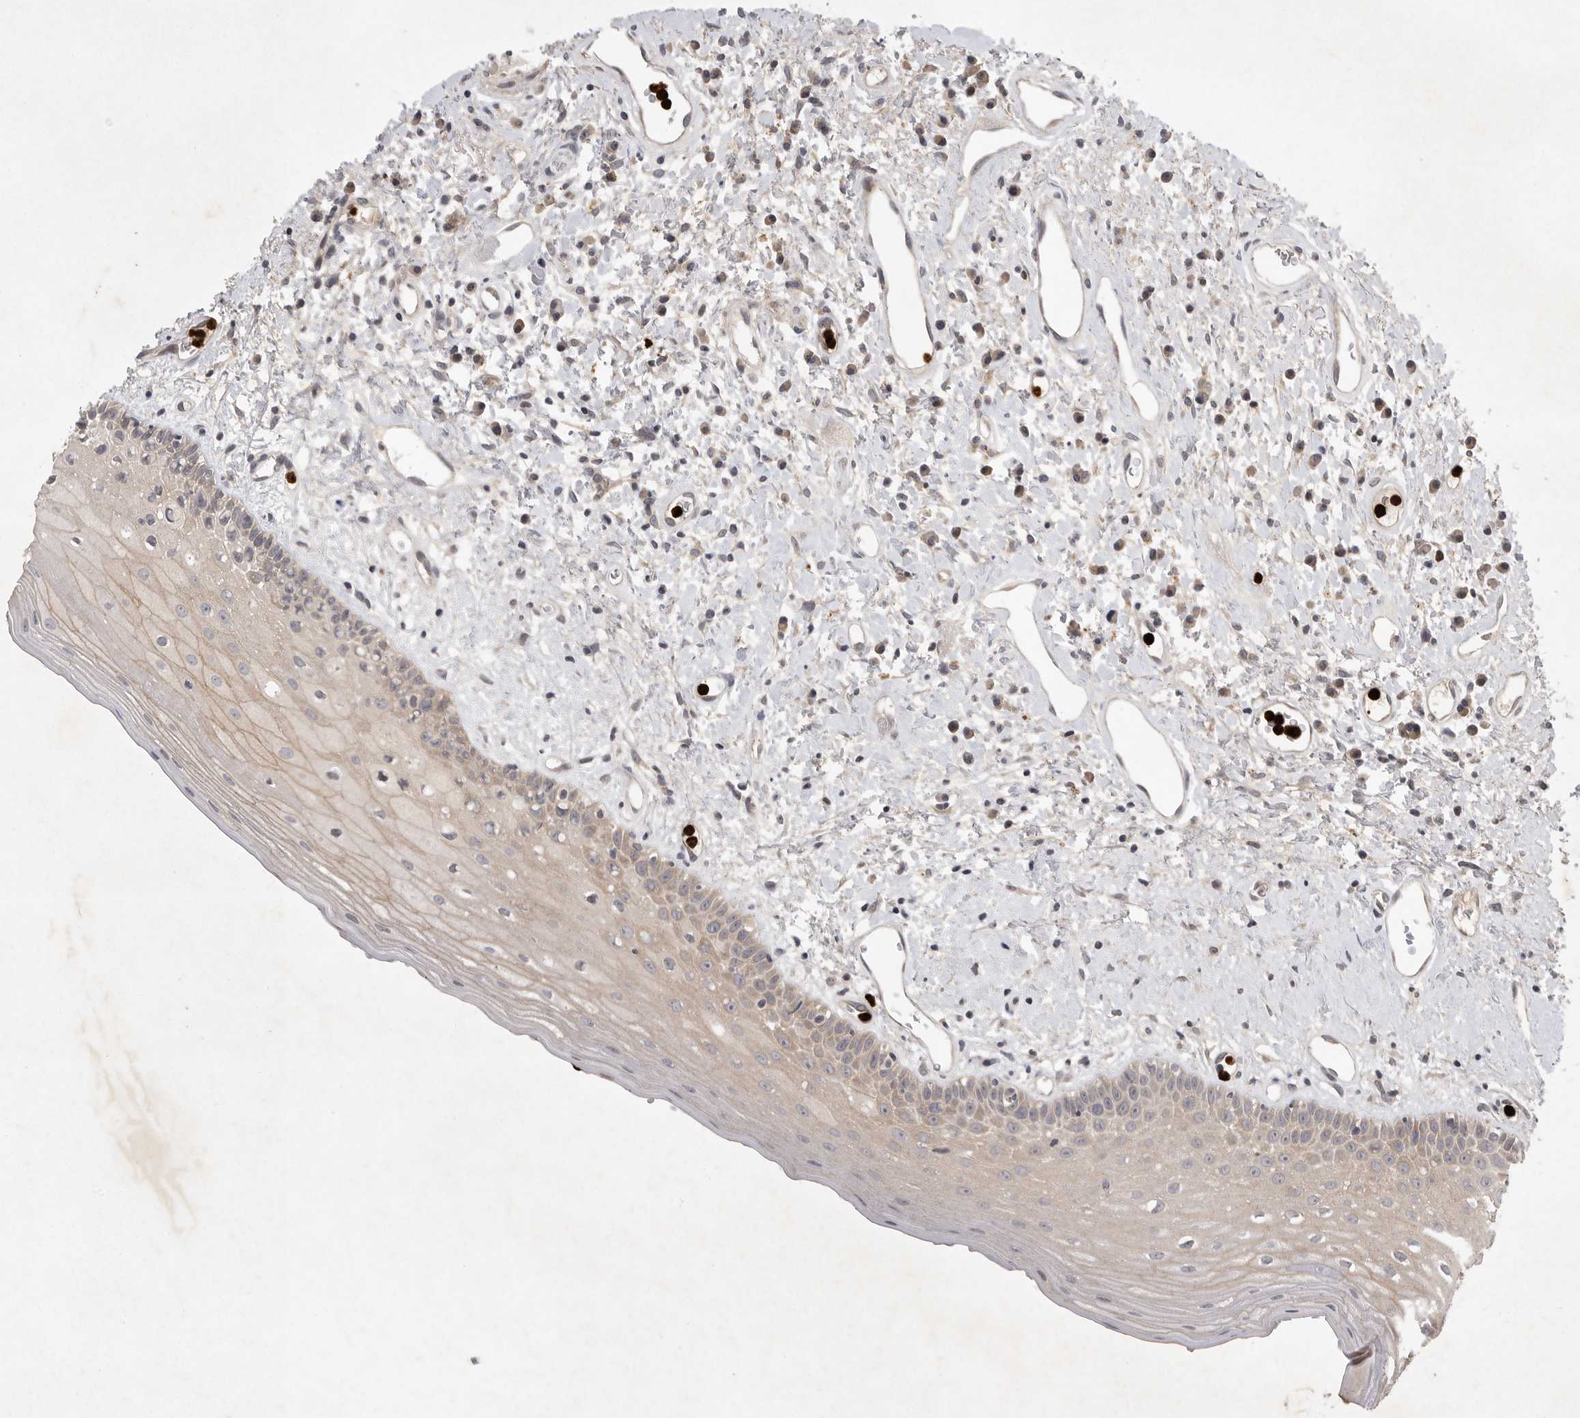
{"staining": {"intensity": "weak", "quantity": "25%-75%", "location": "cytoplasmic/membranous"}, "tissue": "oral mucosa", "cell_type": "Squamous epithelial cells", "image_type": "normal", "snomed": [{"axis": "morphology", "description": "Normal tissue, NOS"}, {"axis": "topography", "description": "Oral tissue"}], "caption": "Oral mucosa stained for a protein (brown) shows weak cytoplasmic/membranous positive positivity in approximately 25%-75% of squamous epithelial cells.", "gene": "UBE3D", "patient": {"sex": "female", "age": 76}}